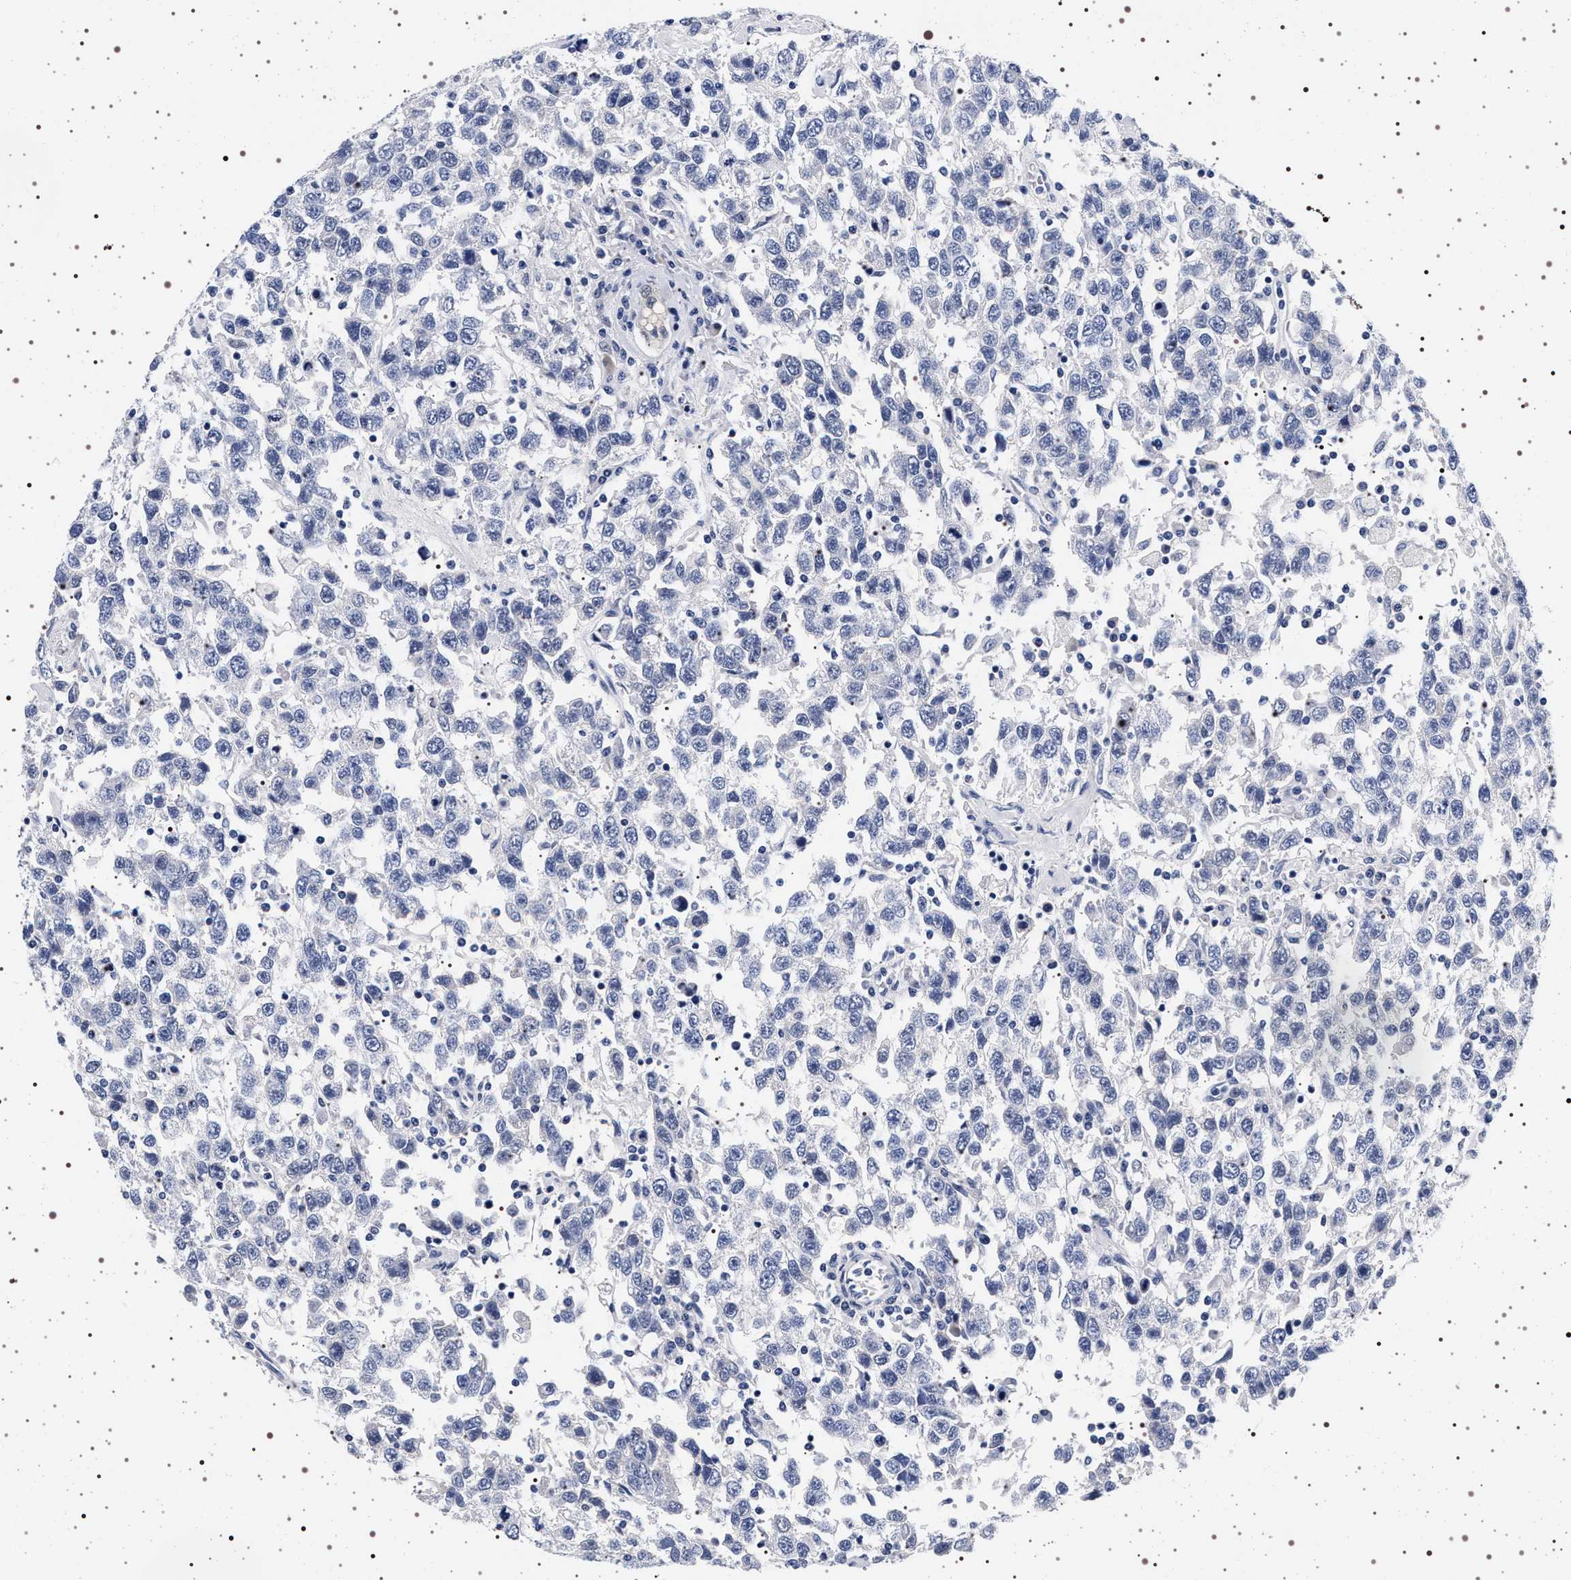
{"staining": {"intensity": "negative", "quantity": "none", "location": "none"}, "tissue": "testis cancer", "cell_type": "Tumor cells", "image_type": "cancer", "snomed": [{"axis": "morphology", "description": "Seminoma, NOS"}, {"axis": "topography", "description": "Testis"}], "caption": "High magnification brightfield microscopy of testis cancer stained with DAB (3,3'-diaminobenzidine) (brown) and counterstained with hematoxylin (blue): tumor cells show no significant positivity.", "gene": "MAPK10", "patient": {"sex": "male", "age": 41}}